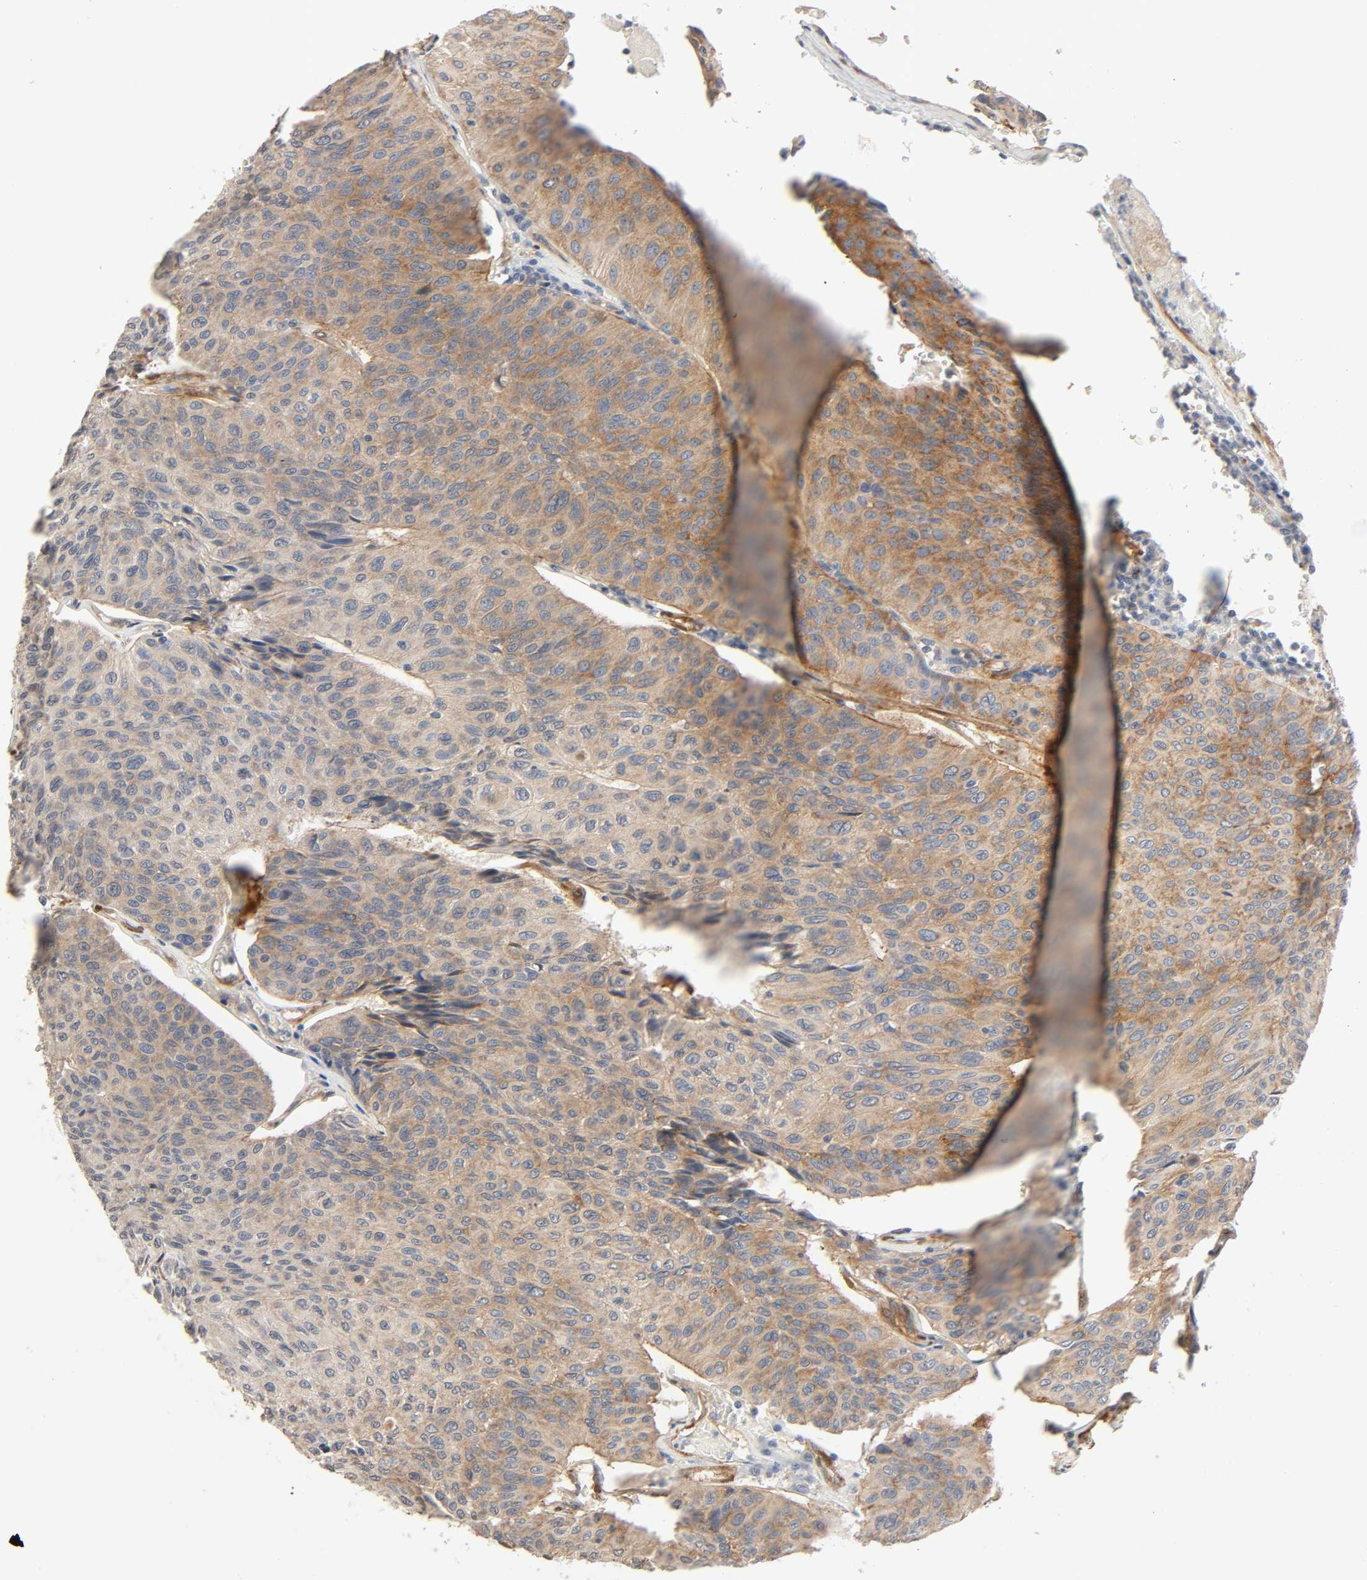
{"staining": {"intensity": "moderate", "quantity": "25%-75%", "location": "cytoplasmic/membranous"}, "tissue": "urothelial cancer", "cell_type": "Tumor cells", "image_type": "cancer", "snomed": [{"axis": "morphology", "description": "Urothelial carcinoma, High grade"}, {"axis": "topography", "description": "Urinary bladder"}], "caption": "Human urothelial cancer stained with a brown dye exhibits moderate cytoplasmic/membranous positive expression in about 25%-75% of tumor cells.", "gene": "PTK2", "patient": {"sex": "male", "age": 66}}